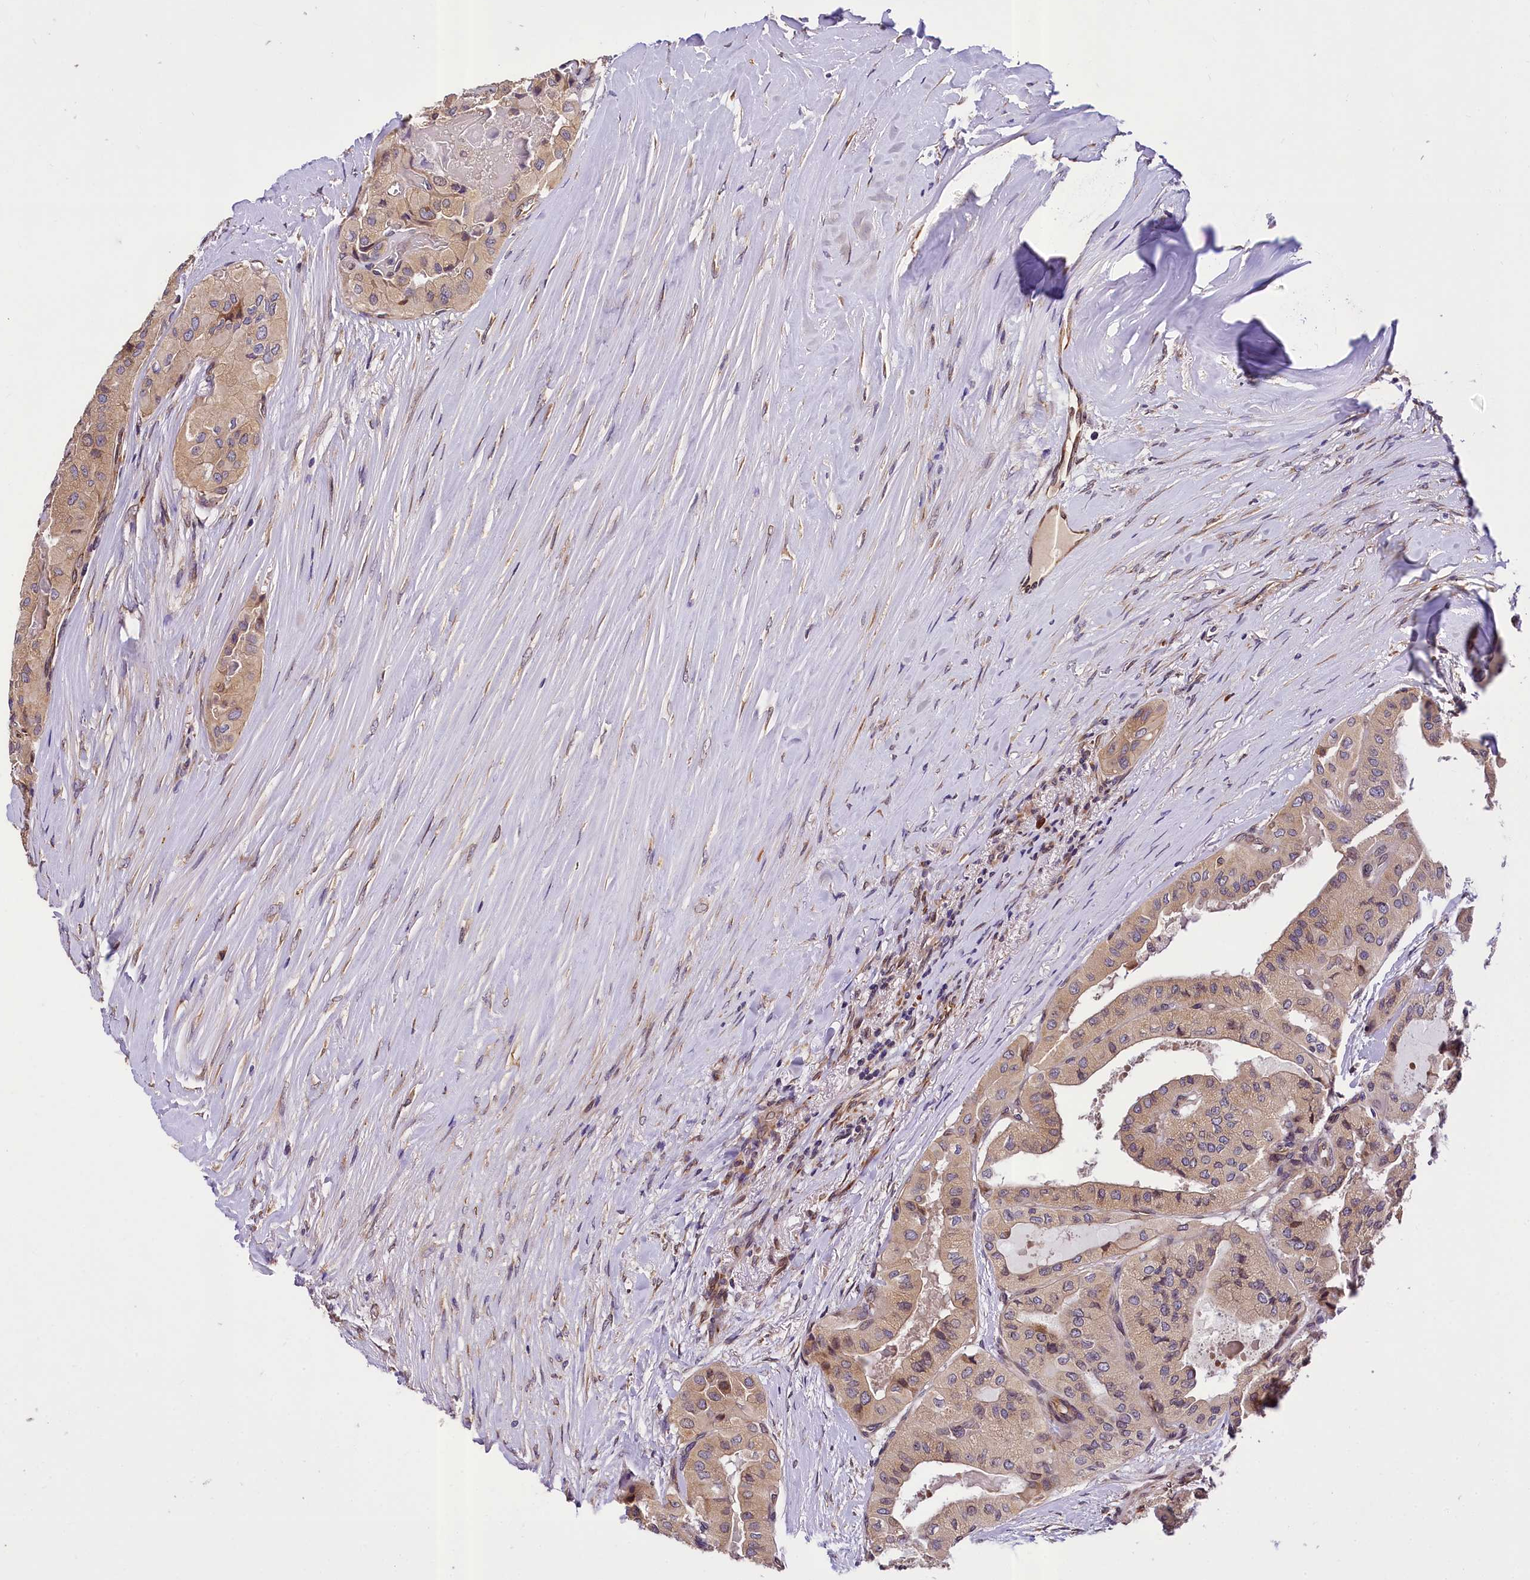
{"staining": {"intensity": "moderate", "quantity": ">75%", "location": "cytoplasmic/membranous,nuclear"}, "tissue": "thyroid cancer", "cell_type": "Tumor cells", "image_type": "cancer", "snomed": [{"axis": "morphology", "description": "Papillary adenocarcinoma, NOS"}, {"axis": "topography", "description": "Thyroid gland"}], "caption": "Papillary adenocarcinoma (thyroid) stained for a protein (brown) reveals moderate cytoplasmic/membranous and nuclear positive positivity in about >75% of tumor cells.", "gene": "SUPV3L1", "patient": {"sex": "female", "age": 59}}